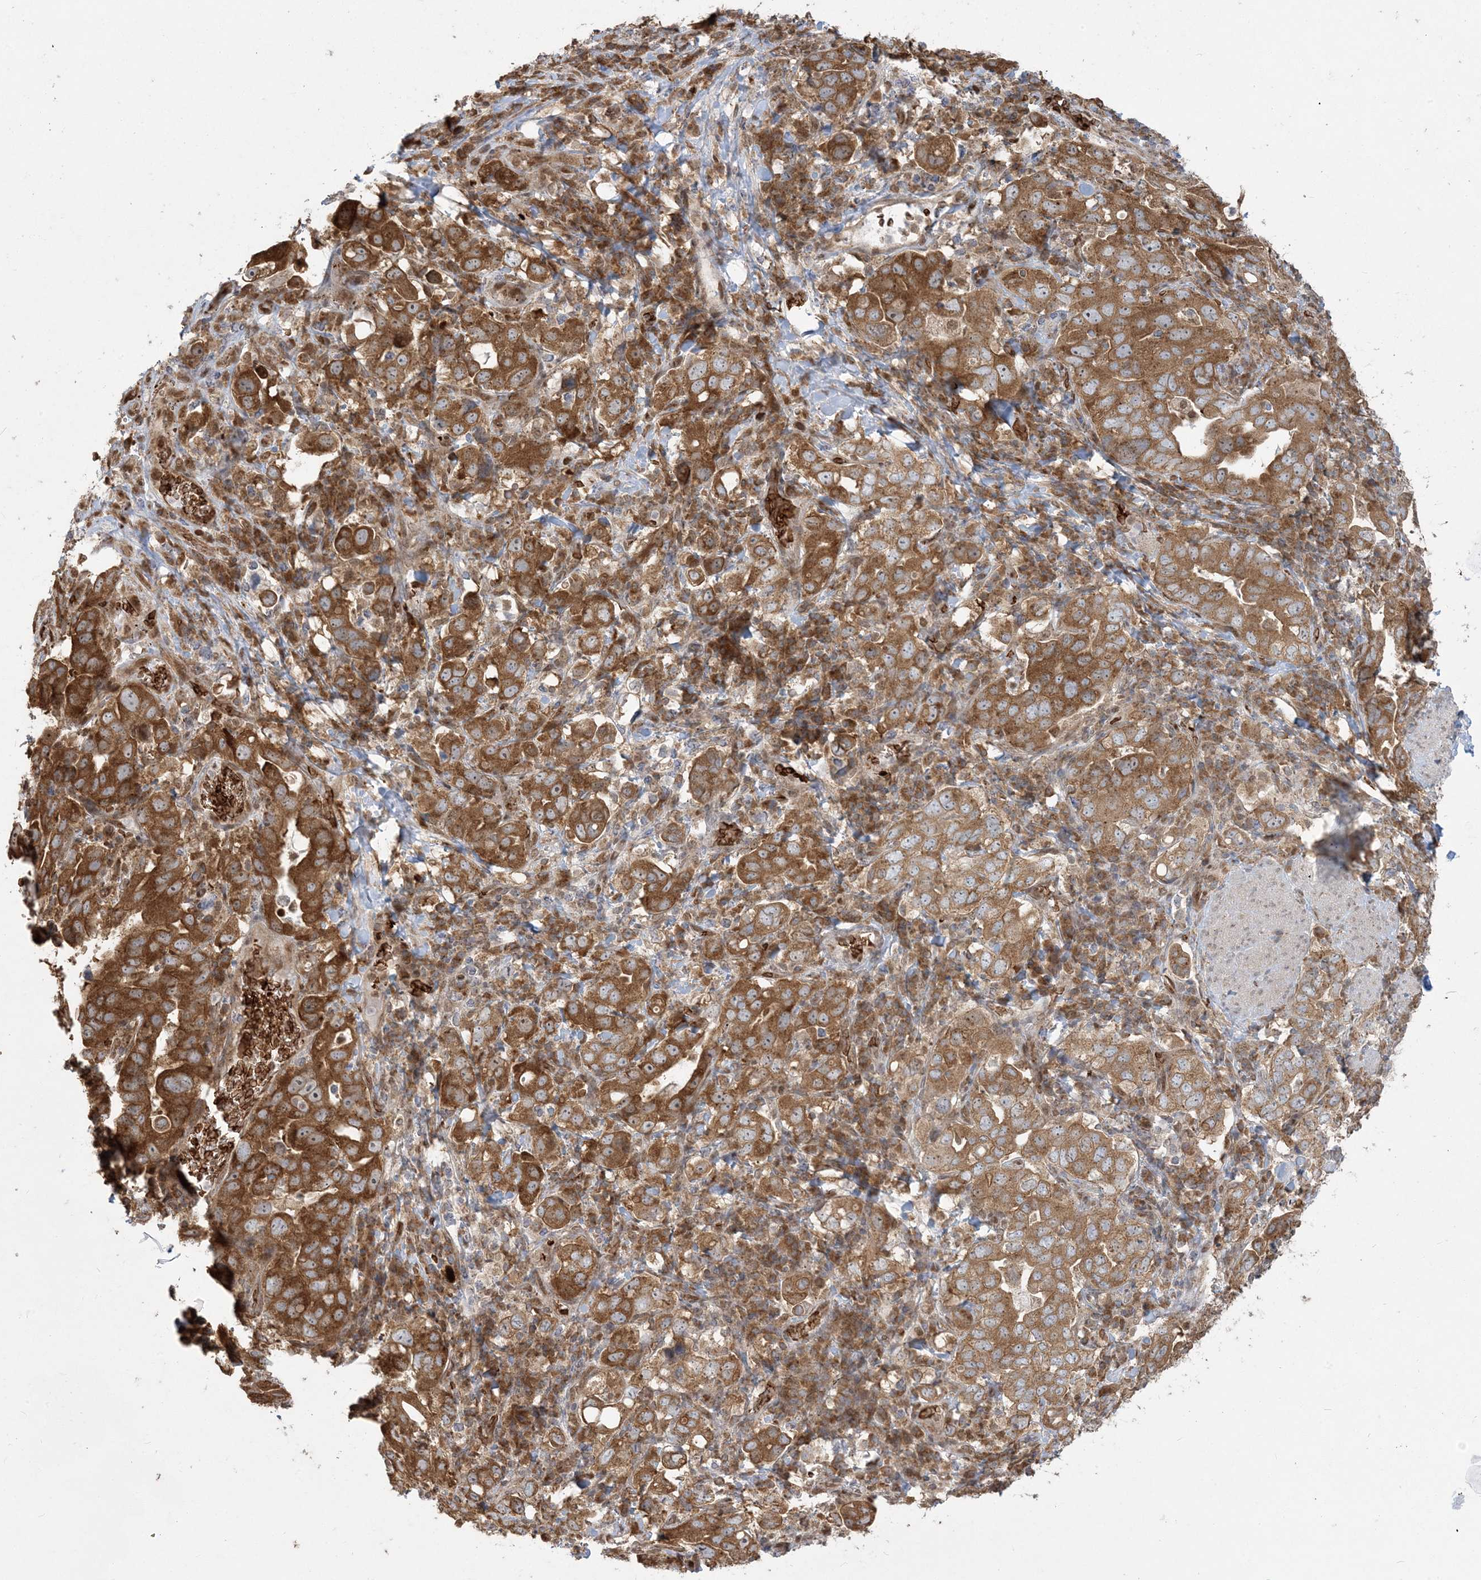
{"staining": {"intensity": "moderate", "quantity": ">75%", "location": "cytoplasmic/membranous"}, "tissue": "stomach cancer", "cell_type": "Tumor cells", "image_type": "cancer", "snomed": [{"axis": "morphology", "description": "Adenocarcinoma, NOS"}, {"axis": "topography", "description": "Stomach, upper"}], "caption": "Adenocarcinoma (stomach) stained for a protein exhibits moderate cytoplasmic/membranous positivity in tumor cells. The staining is performed using DAB brown chromogen to label protein expression. The nuclei are counter-stained blue using hematoxylin.", "gene": "ABCF3", "patient": {"sex": "male", "age": 62}}